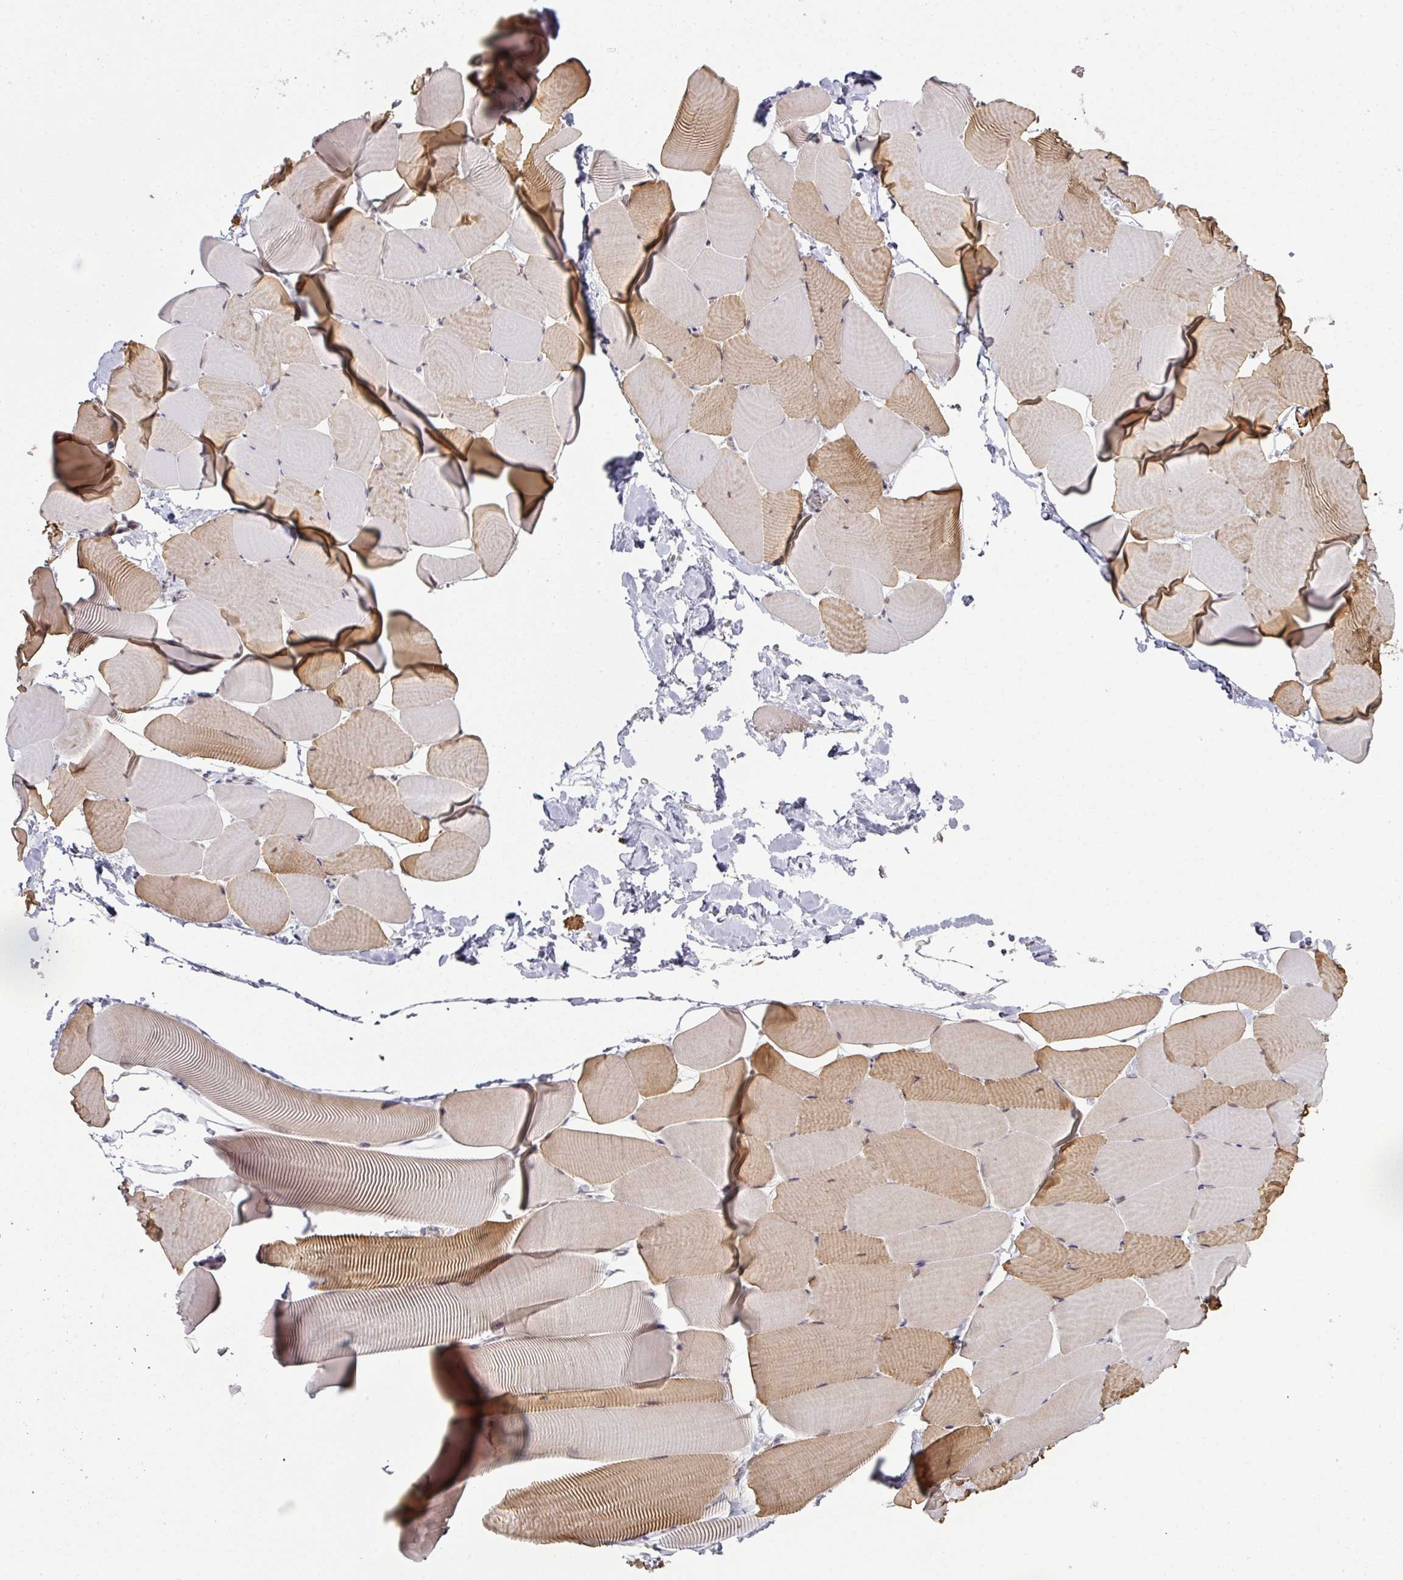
{"staining": {"intensity": "moderate", "quantity": "25%-75%", "location": "cytoplasmic/membranous,nuclear"}, "tissue": "skeletal muscle", "cell_type": "Myocytes", "image_type": "normal", "snomed": [{"axis": "morphology", "description": "Normal tissue, NOS"}, {"axis": "topography", "description": "Skeletal muscle"}], "caption": "Skeletal muscle stained with immunohistochemistry reveals moderate cytoplasmic/membranous,nuclear positivity in about 25%-75% of myocytes.", "gene": "GTF2H3", "patient": {"sex": "male", "age": 25}}